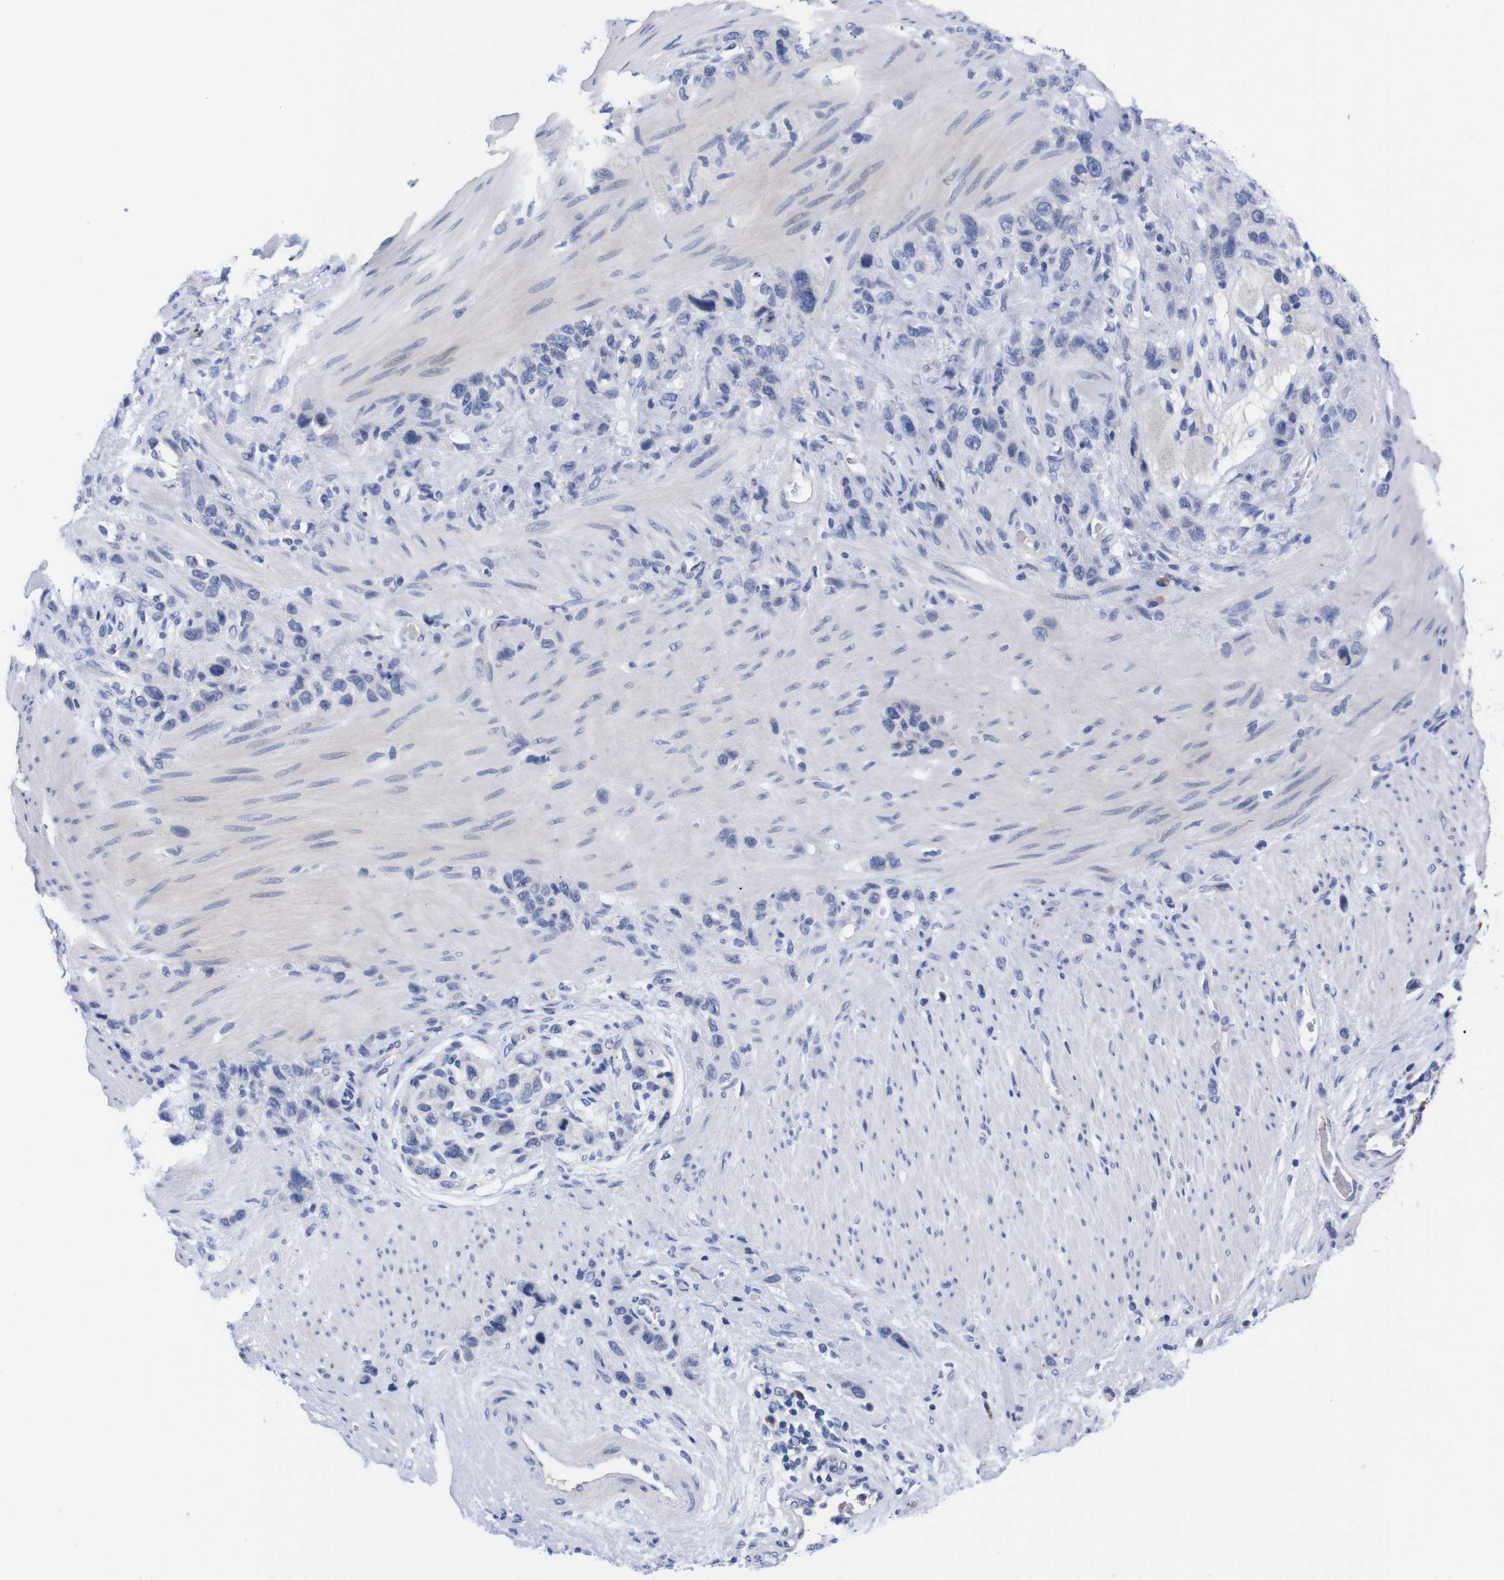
{"staining": {"intensity": "negative", "quantity": "none", "location": "none"}, "tissue": "stomach cancer", "cell_type": "Tumor cells", "image_type": "cancer", "snomed": [{"axis": "morphology", "description": "Adenocarcinoma, NOS"}, {"axis": "morphology", "description": "Adenocarcinoma, High grade"}, {"axis": "topography", "description": "Stomach, upper"}, {"axis": "topography", "description": "Stomach, lower"}], "caption": "The photomicrograph demonstrates no significant staining in tumor cells of stomach cancer.", "gene": "FAM210A", "patient": {"sex": "female", "age": 65}}